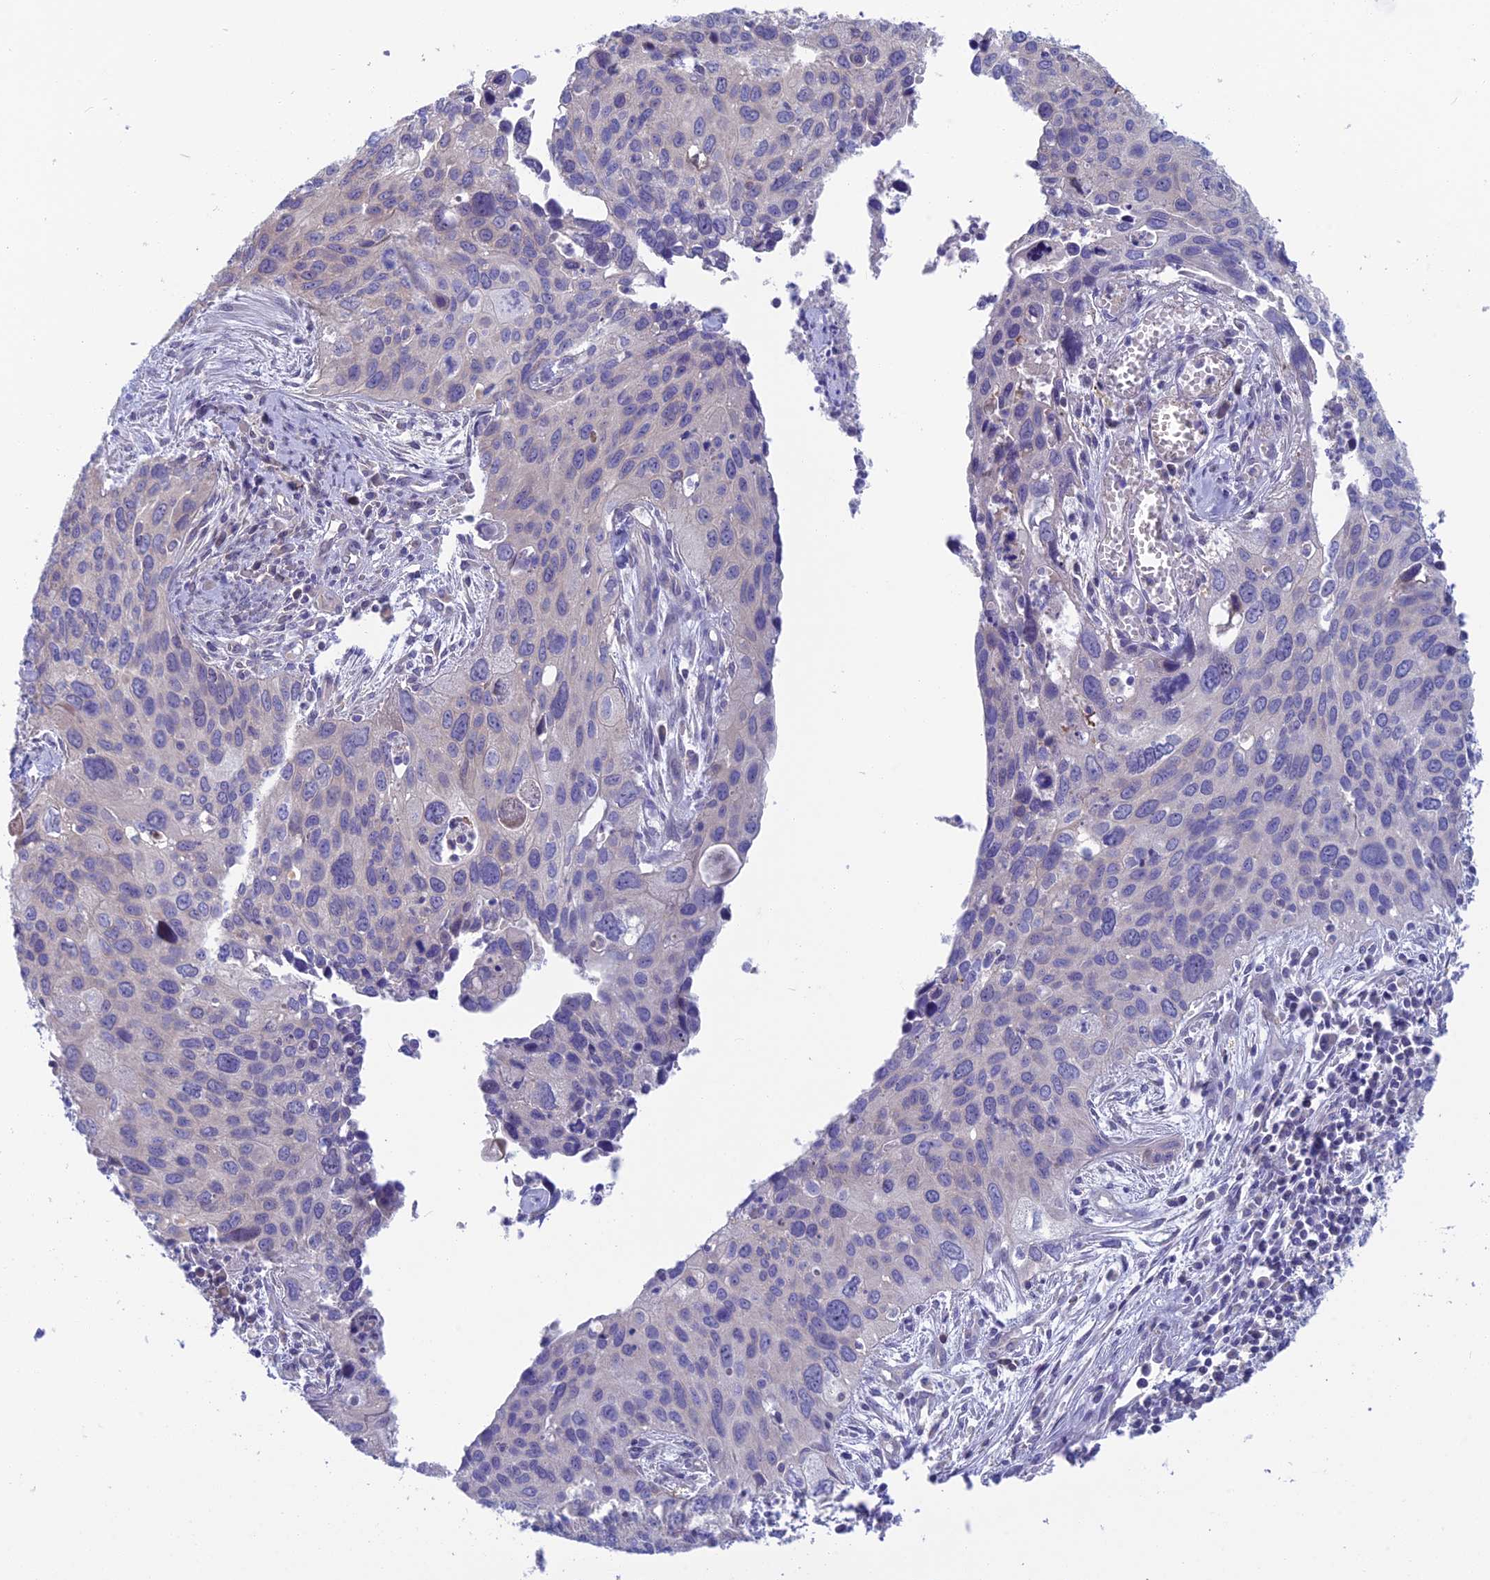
{"staining": {"intensity": "negative", "quantity": "none", "location": "none"}, "tissue": "cervical cancer", "cell_type": "Tumor cells", "image_type": "cancer", "snomed": [{"axis": "morphology", "description": "Squamous cell carcinoma, NOS"}, {"axis": "topography", "description": "Cervix"}], "caption": "IHC of cervical squamous cell carcinoma shows no positivity in tumor cells. The staining was performed using DAB (3,3'-diaminobenzidine) to visualize the protein expression in brown, while the nuclei were stained in blue with hematoxylin (Magnification: 20x).", "gene": "SNAP91", "patient": {"sex": "female", "age": 55}}